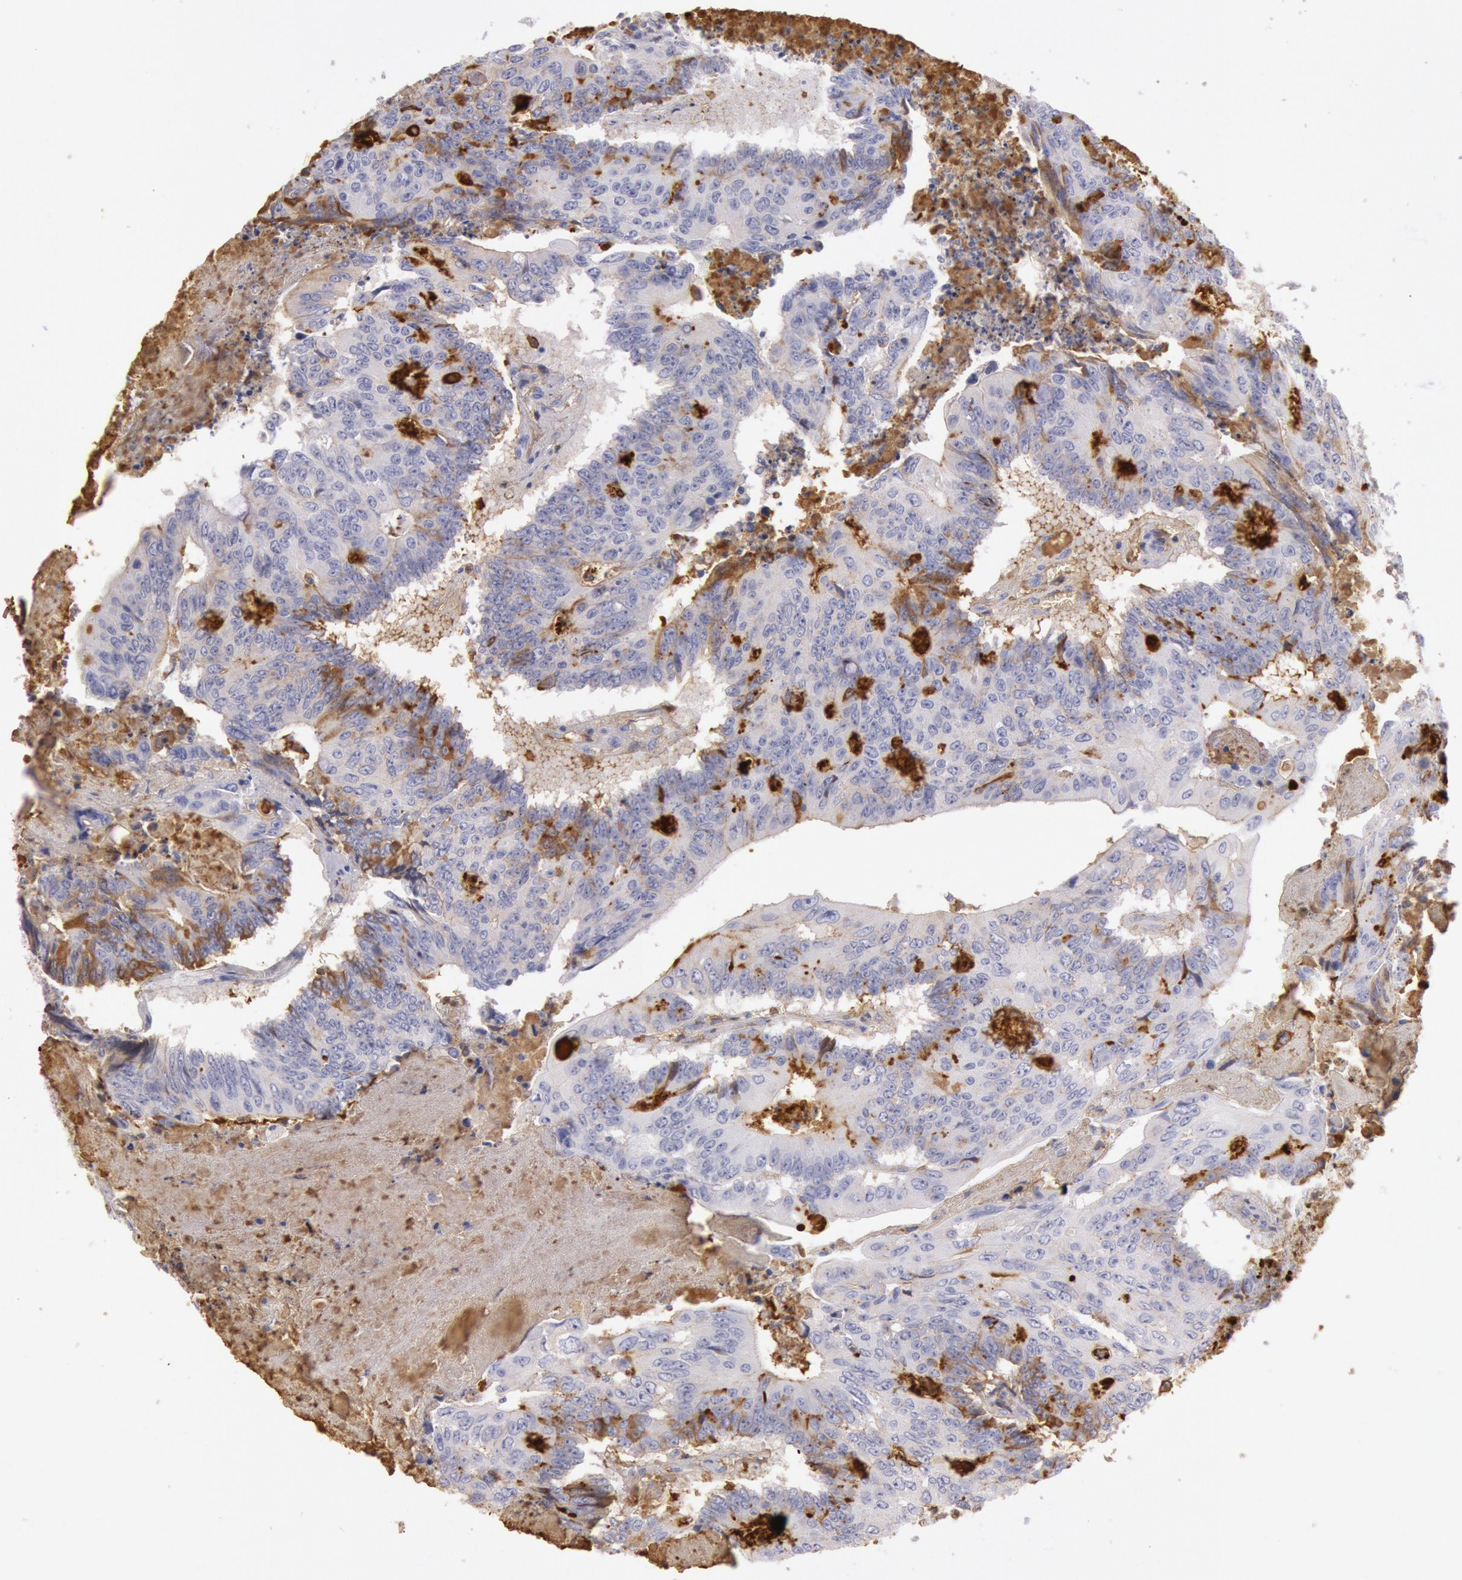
{"staining": {"intensity": "moderate", "quantity": "<25%", "location": "cytoplasmic/membranous"}, "tissue": "colorectal cancer", "cell_type": "Tumor cells", "image_type": "cancer", "snomed": [{"axis": "morphology", "description": "Adenocarcinoma, NOS"}, {"axis": "topography", "description": "Colon"}], "caption": "Protein staining by immunohistochemistry (IHC) displays moderate cytoplasmic/membranous expression in about <25% of tumor cells in adenocarcinoma (colorectal).", "gene": "IGHA1", "patient": {"sex": "male", "age": 65}}